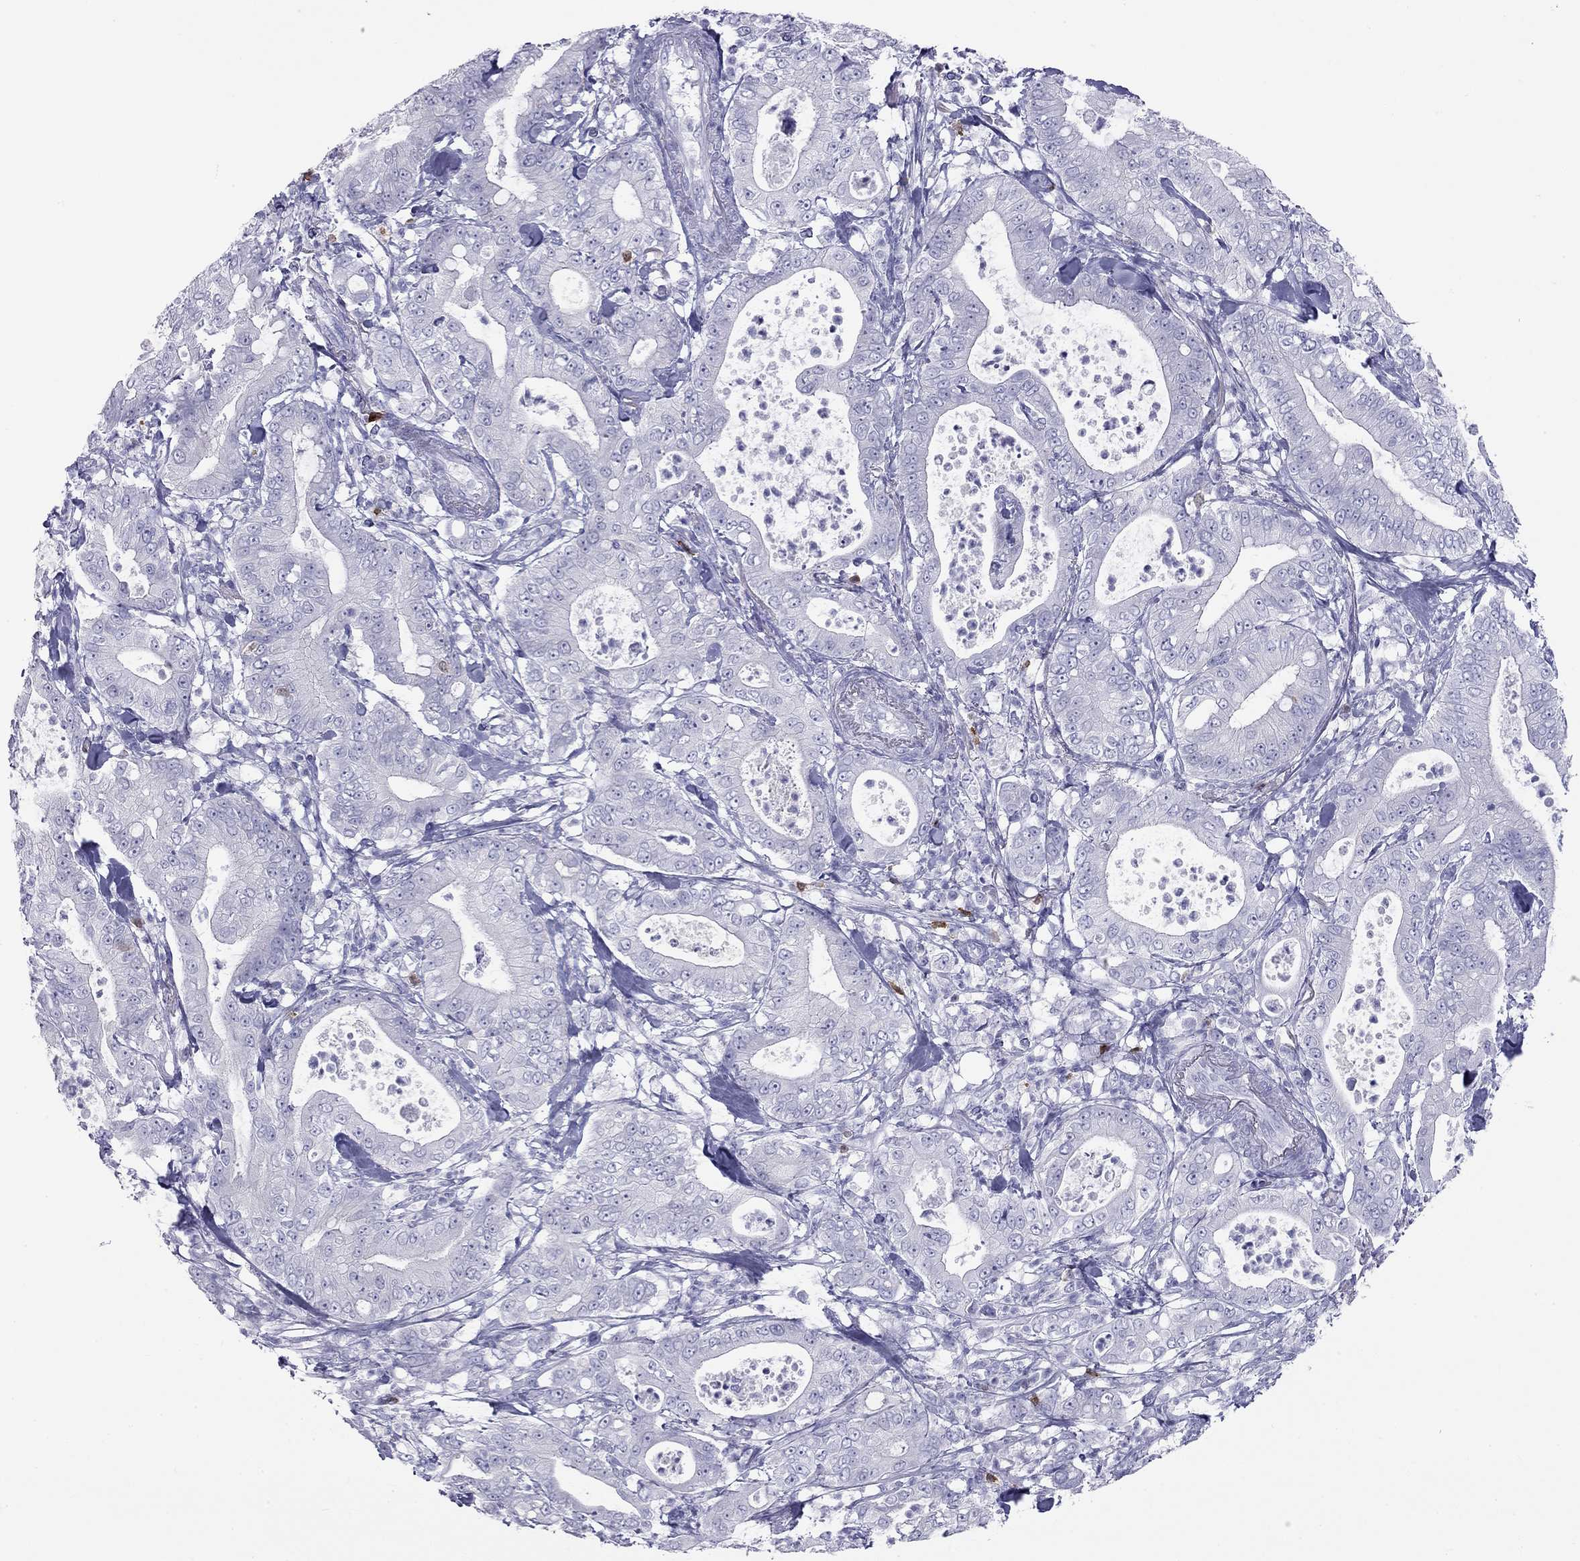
{"staining": {"intensity": "negative", "quantity": "none", "location": "none"}, "tissue": "pancreatic cancer", "cell_type": "Tumor cells", "image_type": "cancer", "snomed": [{"axis": "morphology", "description": "Adenocarcinoma, NOS"}, {"axis": "topography", "description": "Pancreas"}], "caption": "IHC histopathology image of human pancreatic cancer stained for a protein (brown), which shows no positivity in tumor cells. (DAB IHC visualized using brightfield microscopy, high magnification).", "gene": "SH2D2A", "patient": {"sex": "male", "age": 71}}